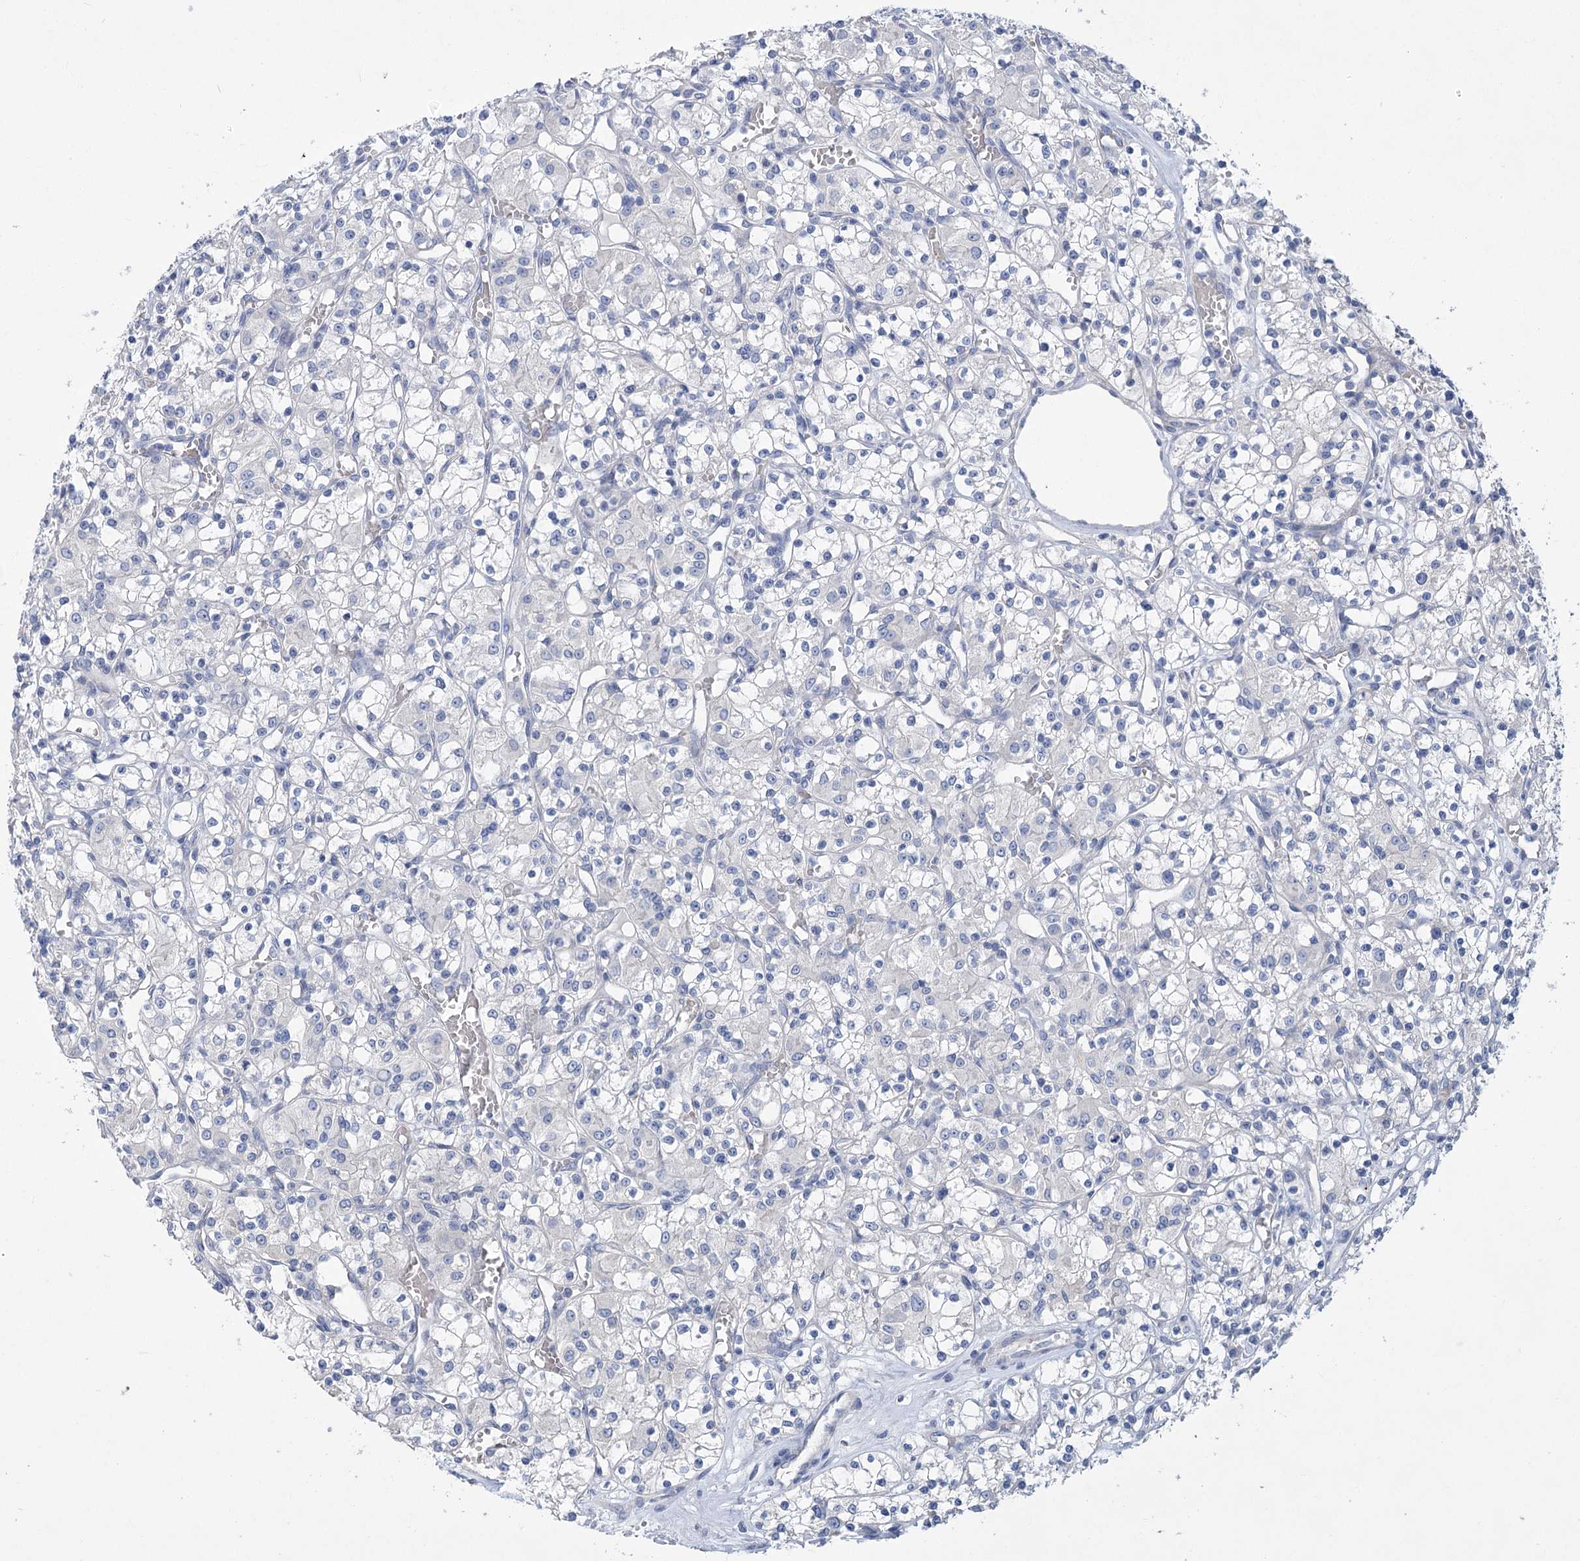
{"staining": {"intensity": "negative", "quantity": "none", "location": "none"}, "tissue": "renal cancer", "cell_type": "Tumor cells", "image_type": "cancer", "snomed": [{"axis": "morphology", "description": "Adenocarcinoma, NOS"}, {"axis": "topography", "description": "Kidney"}], "caption": "High power microscopy histopathology image of an IHC image of renal adenocarcinoma, revealing no significant staining in tumor cells.", "gene": "SLC9A3", "patient": {"sex": "female", "age": 59}}